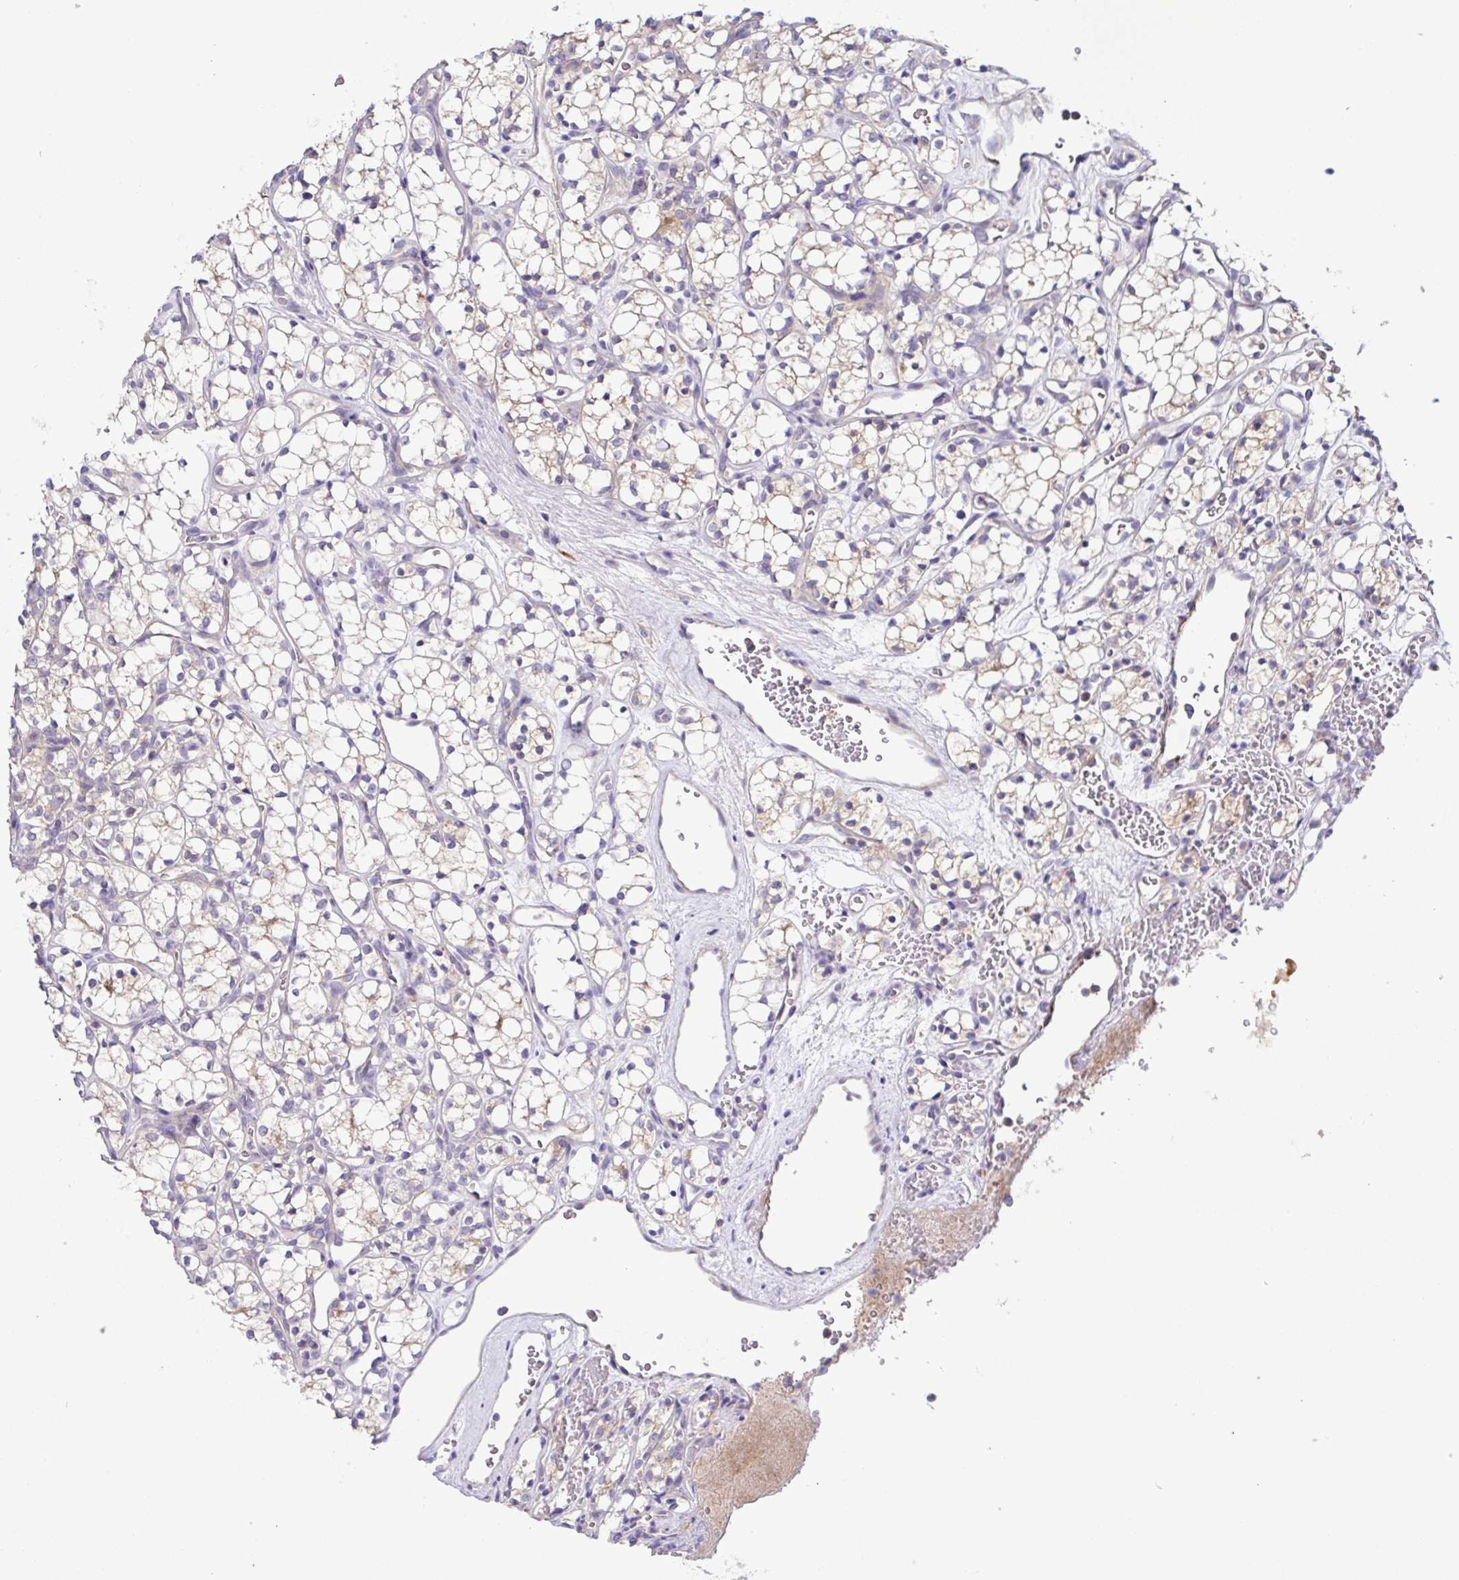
{"staining": {"intensity": "weak", "quantity": "<25%", "location": "cytoplasmic/membranous"}, "tissue": "renal cancer", "cell_type": "Tumor cells", "image_type": "cancer", "snomed": [{"axis": "morphology", "description": "Adenocarcinoma, NOS"}, {"axis": "topography", "description": "Kidney"}], "caption": "This is an IHC image of renal adenocarcinoma. There is no positivity in tumor cells.", "gene": "CFAP97D1", "patient": {"sex": "female", "age": 69}}